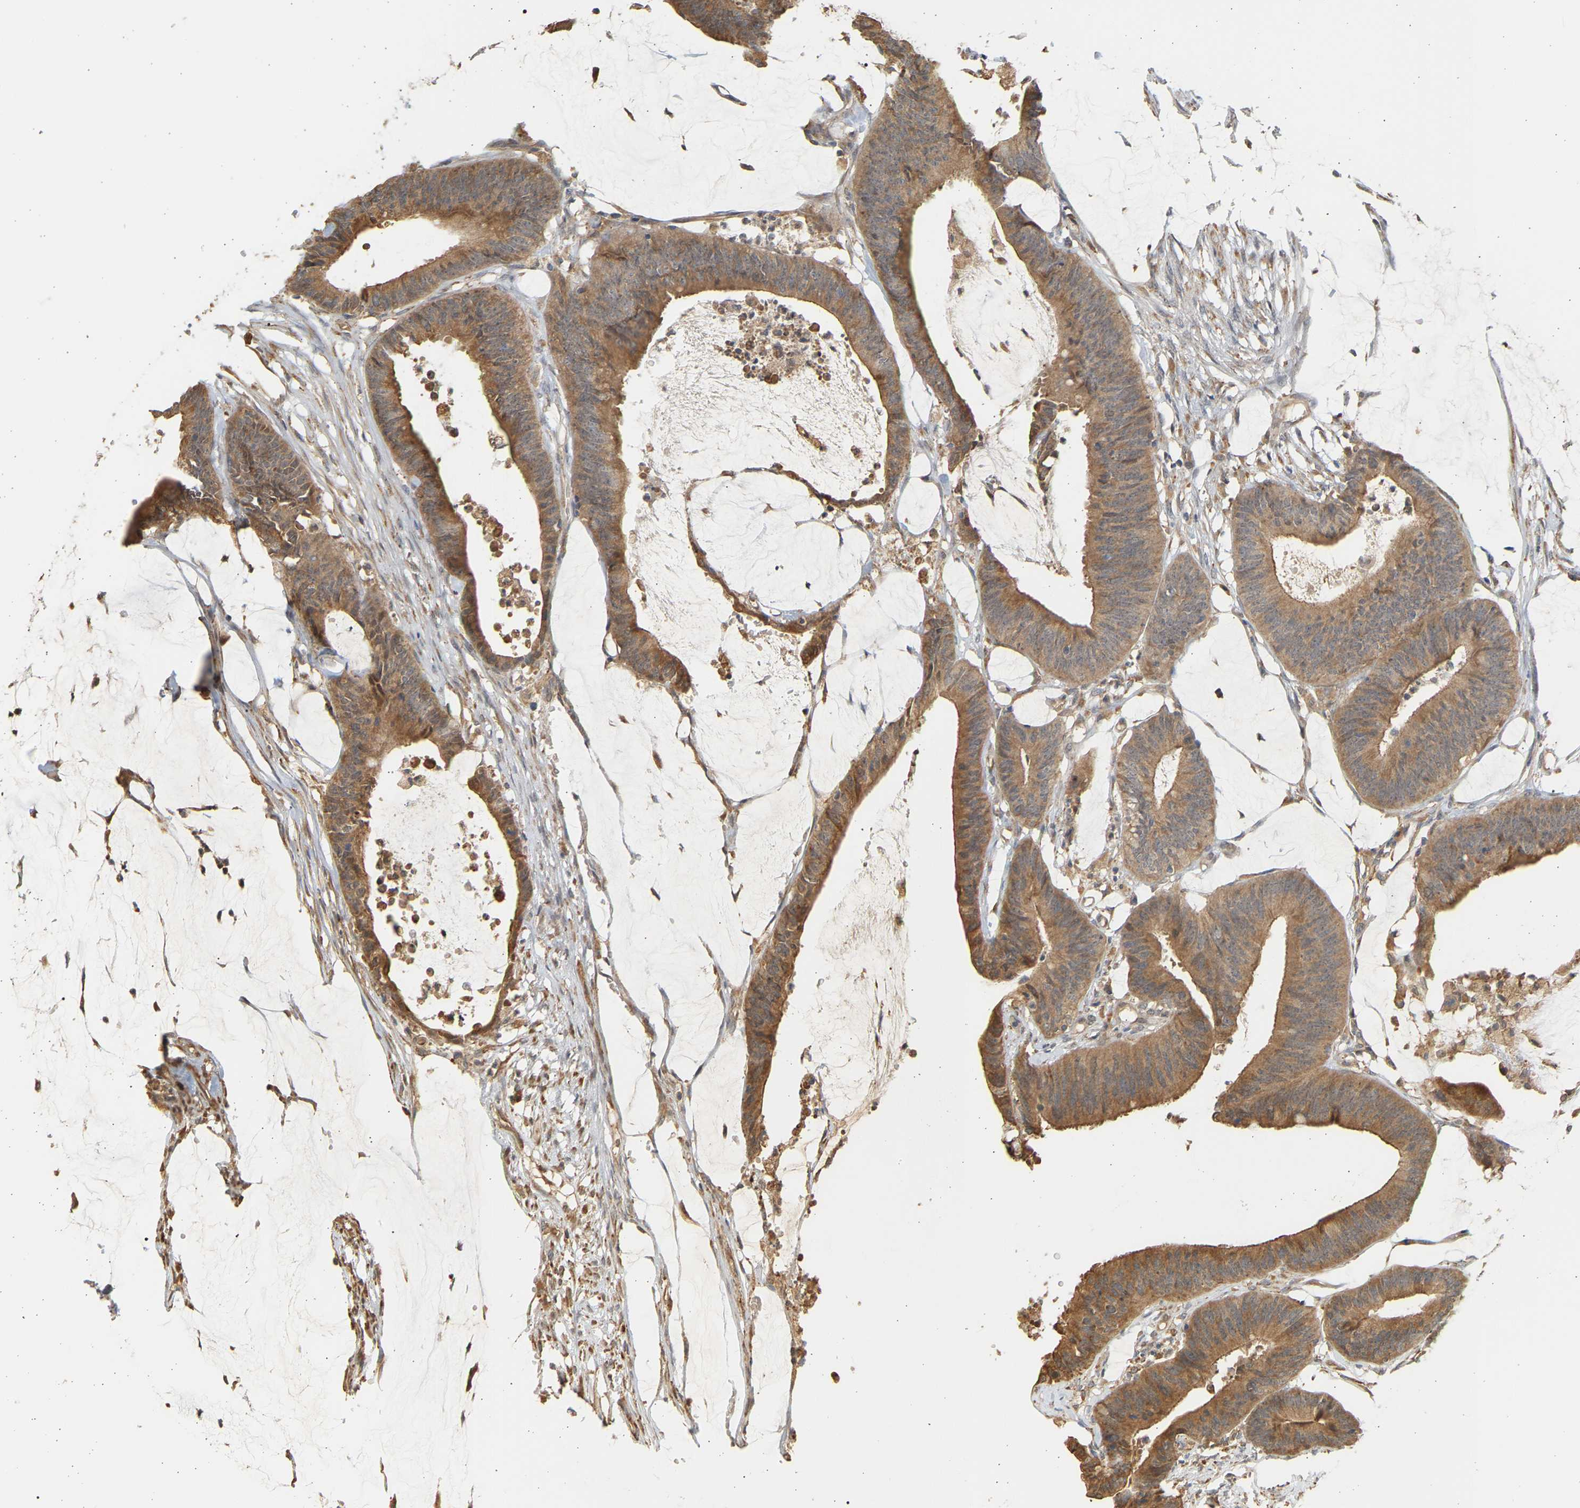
{"staining": {"intensity": "strong", "quantity": ">75%", "location": "cytoplasmic/membranous"}, "tissue": "colorectal cancer", "cell_type": "Tumor cells", "image_type": "cancer", "snomed": [{"axis": "morphology", "description": "Adenocarcinoma, NOS"}, {"axis": "topography", "description": "Rectum"}], "caption": "Immunohistochemical staining of human colorectal cancer exhibits high levels of strong cytoplasmic/membranous positivity in approximately >75% of tumor cells.", "gene": "B4GALT6", "patient": {"sex": "female", "age": 66}}